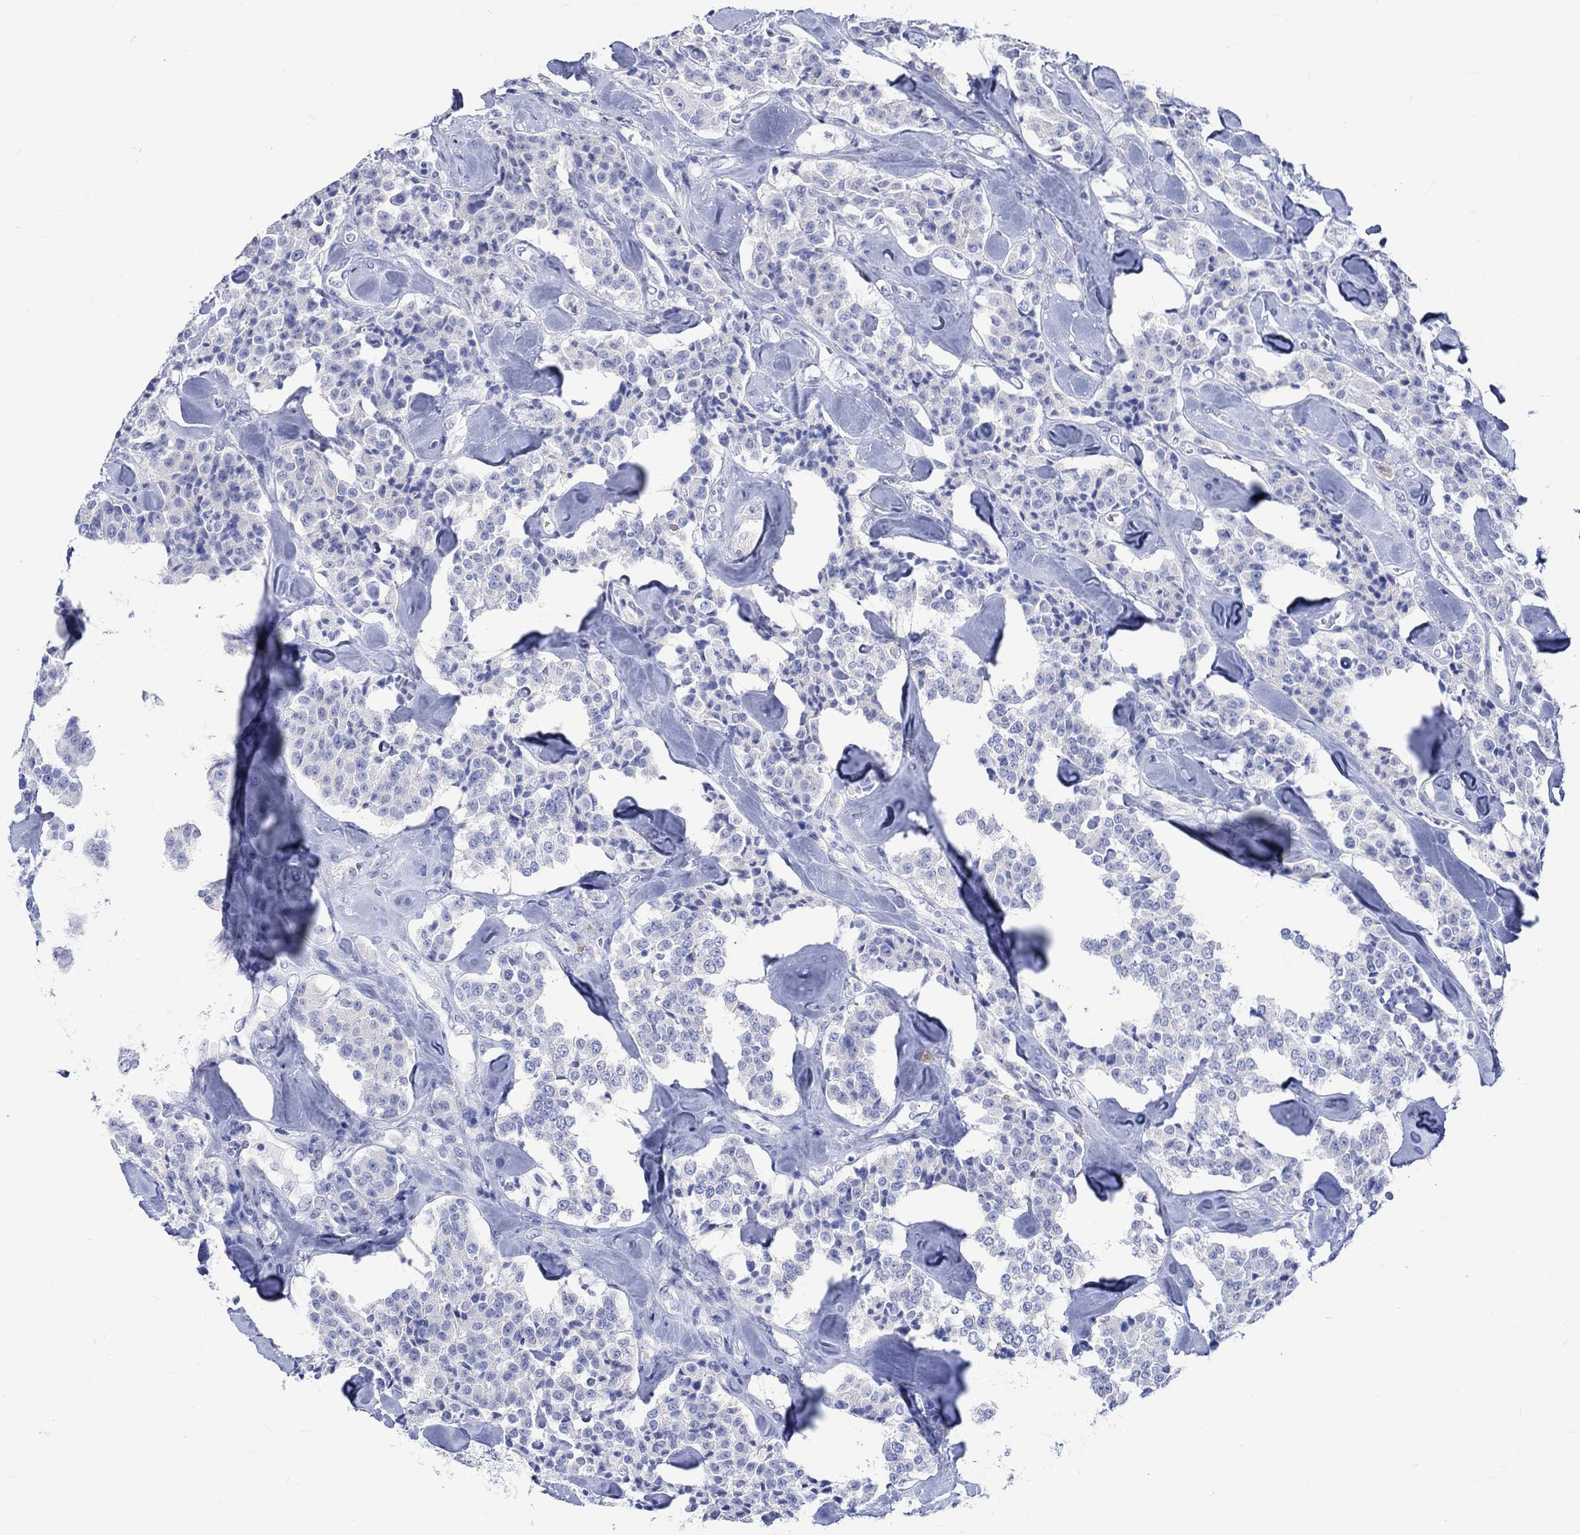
{"staining": {"intensity": "negative", "quantity": "none", "location": "none"}, "tissue": "carcinoid", "cell_type": "Tumor cells", "image_type": "cancer", "snomed": [{"axis": "morphology", "description": "Carcinoid, malignant, NOS"}, {"axis": "topography", "description": "Pancreas"}], "caption": "A micrograph of human malignant carcinoid is negative for staining in tumor cells.", "gene": "KLHL33", "patient": {"sex": "male", "age": 41}}